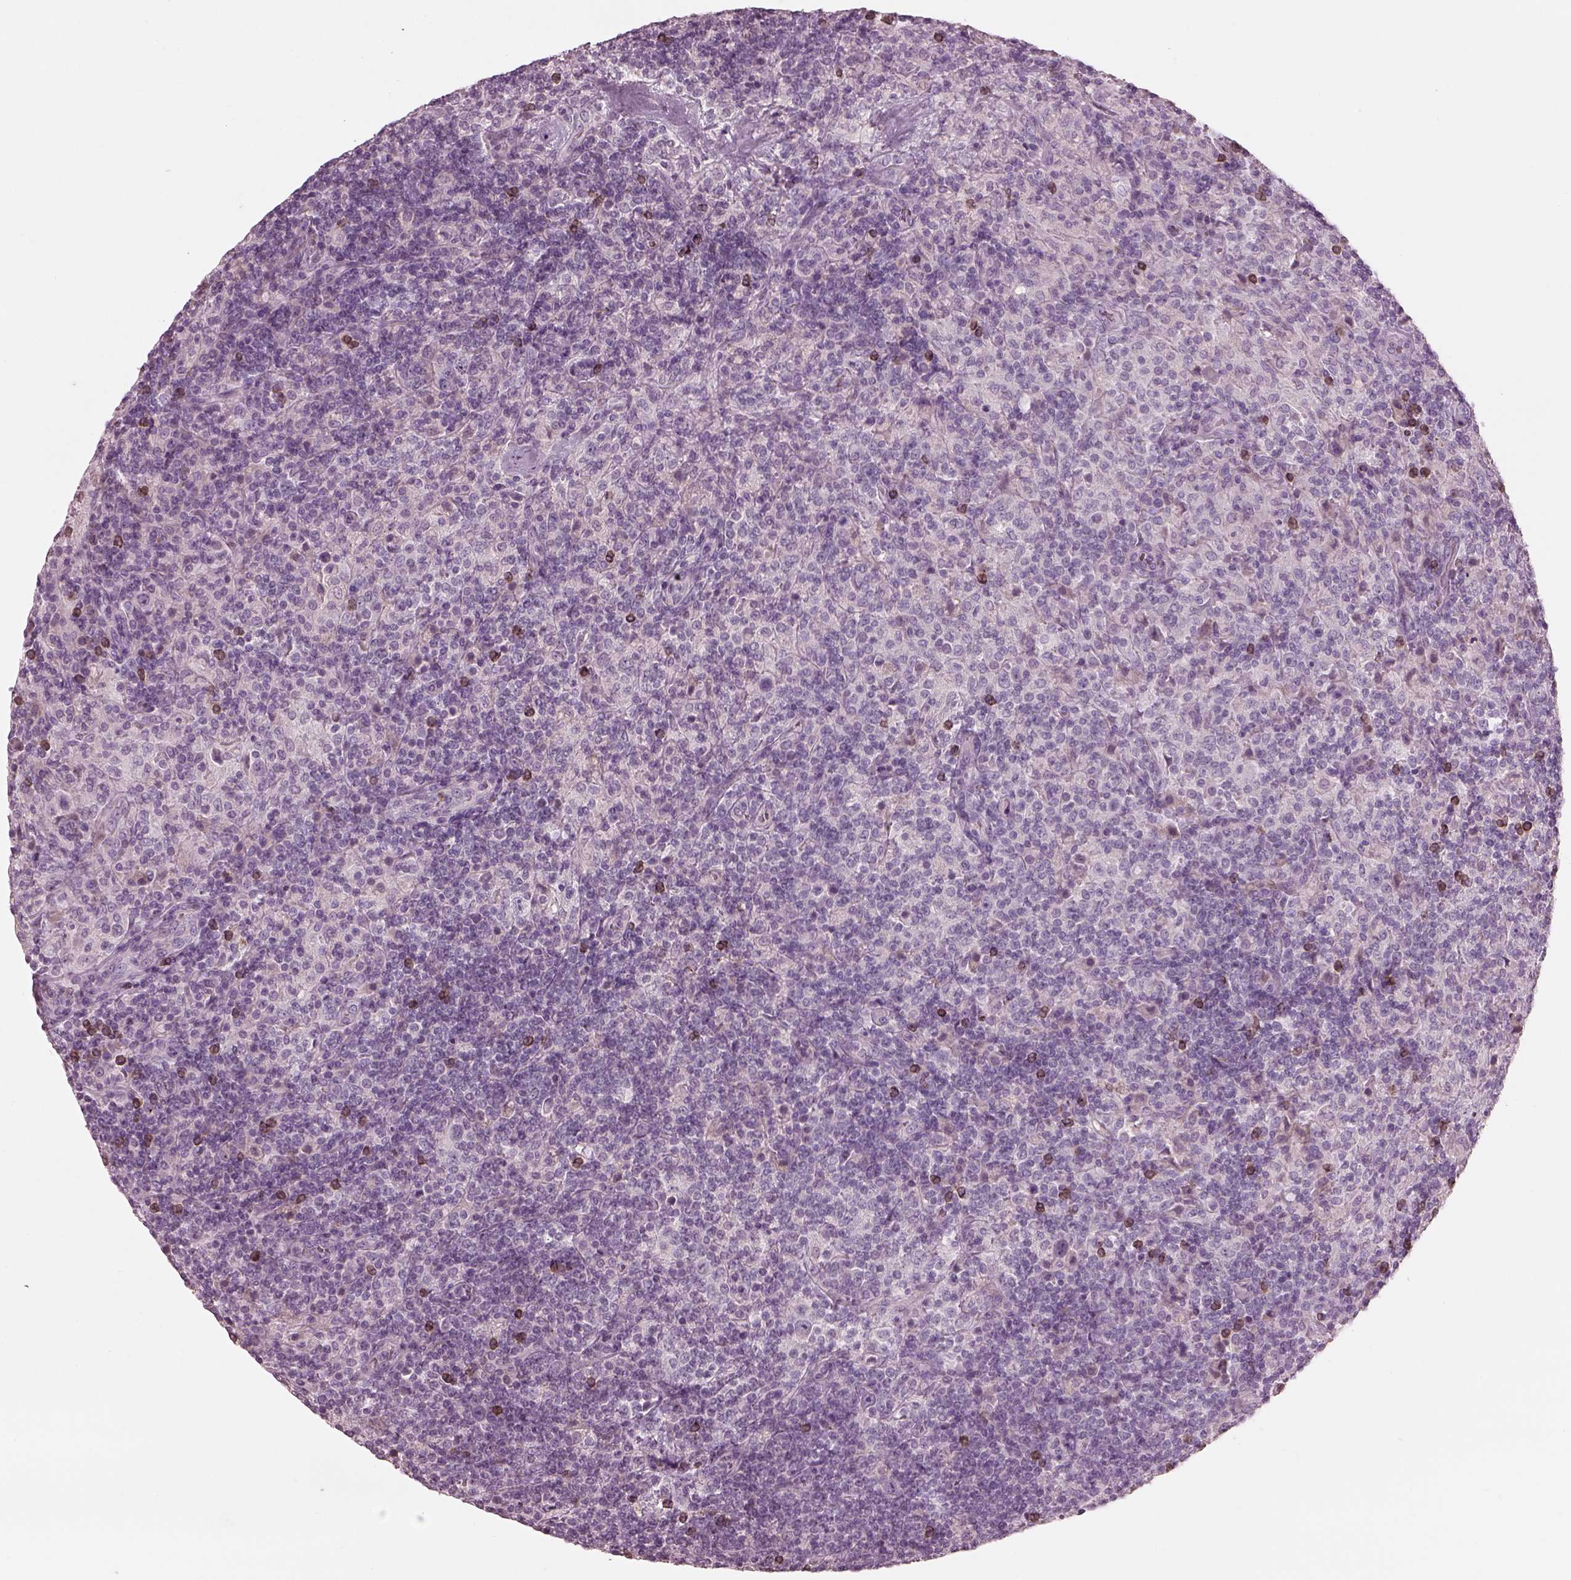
{"staining": {"intensity": "negative", "quantity": "none", "location": "none"}, "tissue": "lymphoma", "cell_type": "Tumor cells", "image_type": "cancer", "snomed": [{"axis": "morphology", "description": "Hodgkin's disease, NOS"}, {"axis": "topography", "description": "Lymph node"}], "caption": "IHC of Hodgkin's disease shows no staining in tumor cells.", "gene": "RSPH9", "patient": {"sex": "male", "age": 70}}